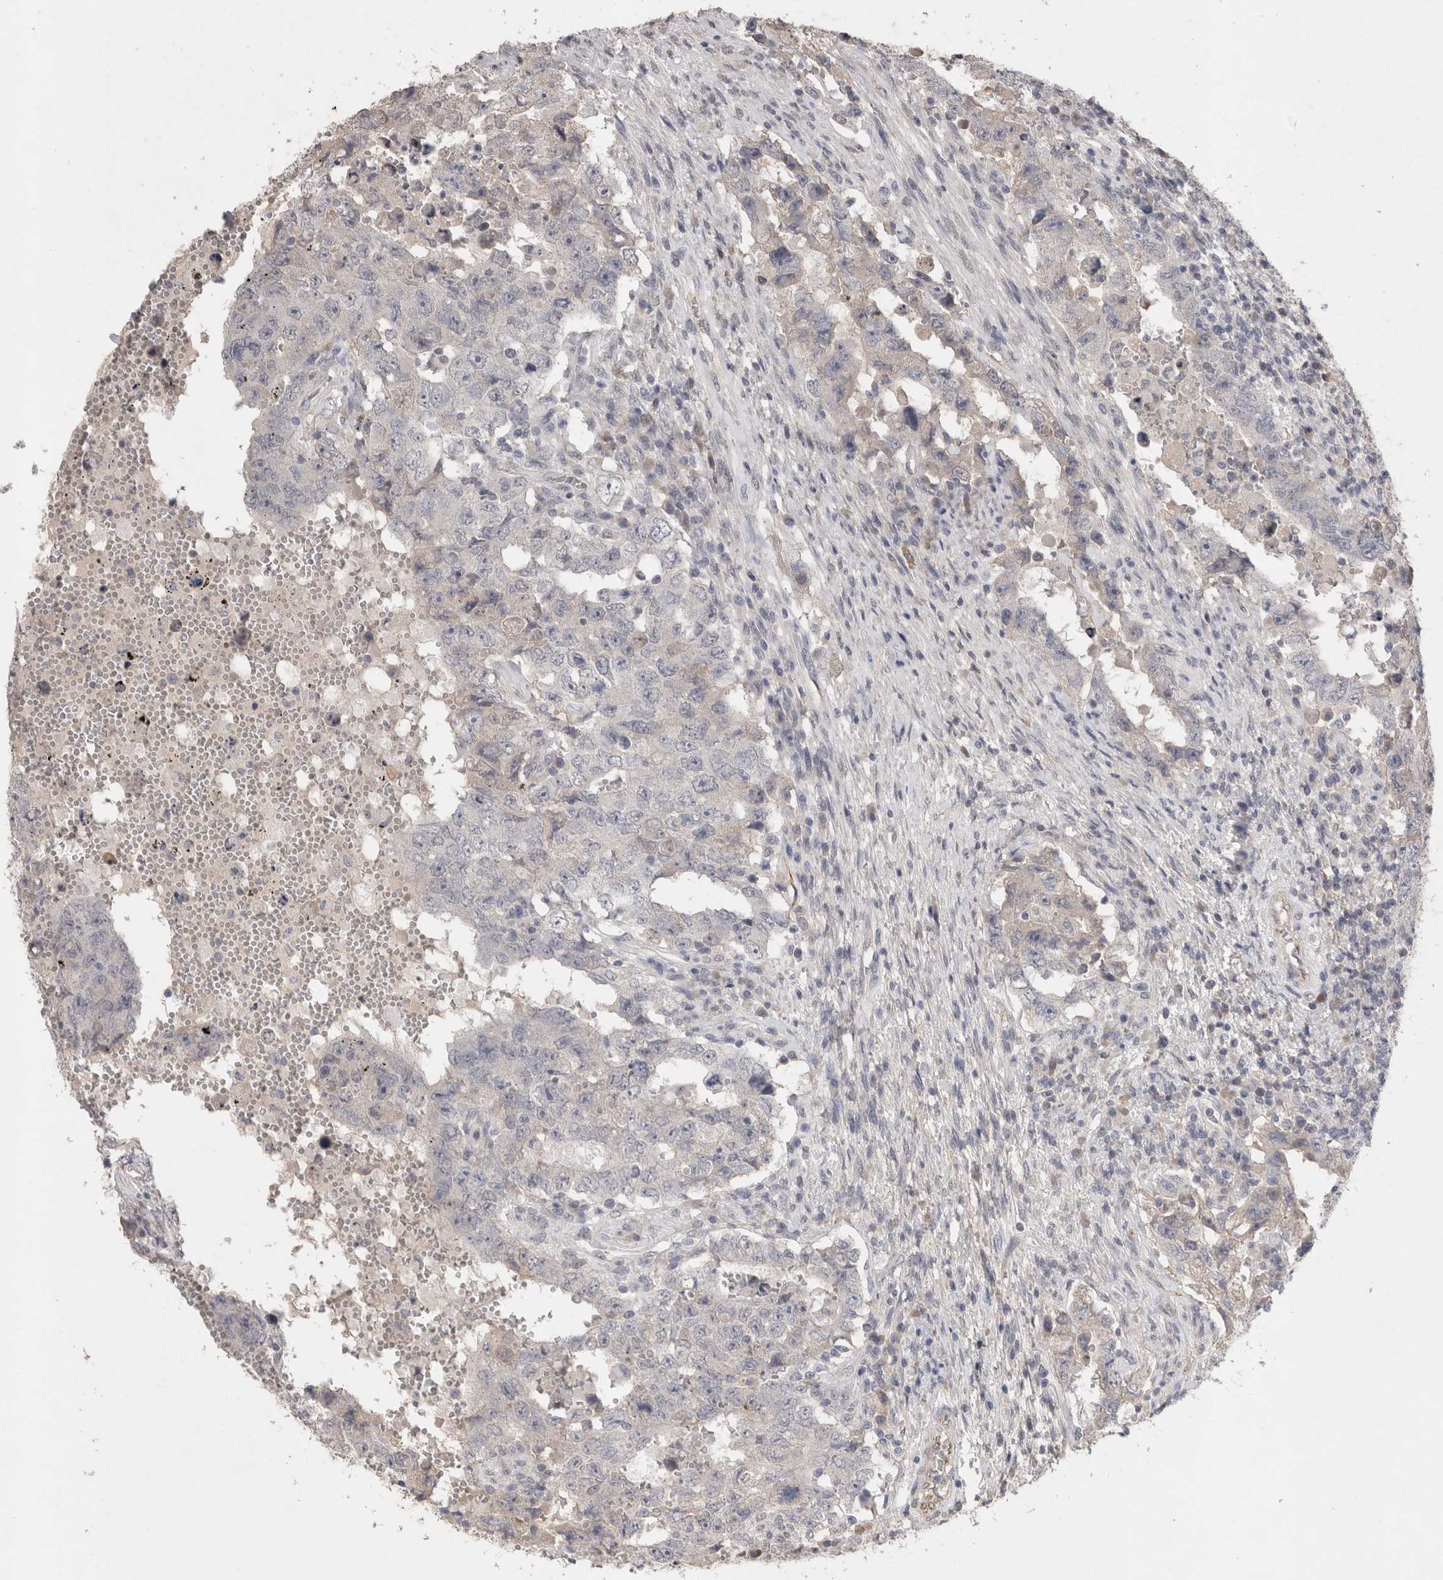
{"staining": {"intensity": "negative", "quantity": "none", "location": "none"}, "tissue": "testis cancer", "cell_type": "Tumor cells", "image_type": "cancer", "snomed": [{"axis": "morphology", "description": "Carcinoma, Embryonal, NOS"}, {"axis": "topography", "description": "Testis"}], "caption": "Testis cancer (embryonal carcinoma) was stained to show a protein in brown. There is no significant staining in tumor cells. The staining was performed using DAB to visualize the protein expression in brown, while the nuclei were stained in blue with hematoxylin (Magnification: 20x).", "gene": "CDH13", "patient": {"sex": "male", "age": 26}}